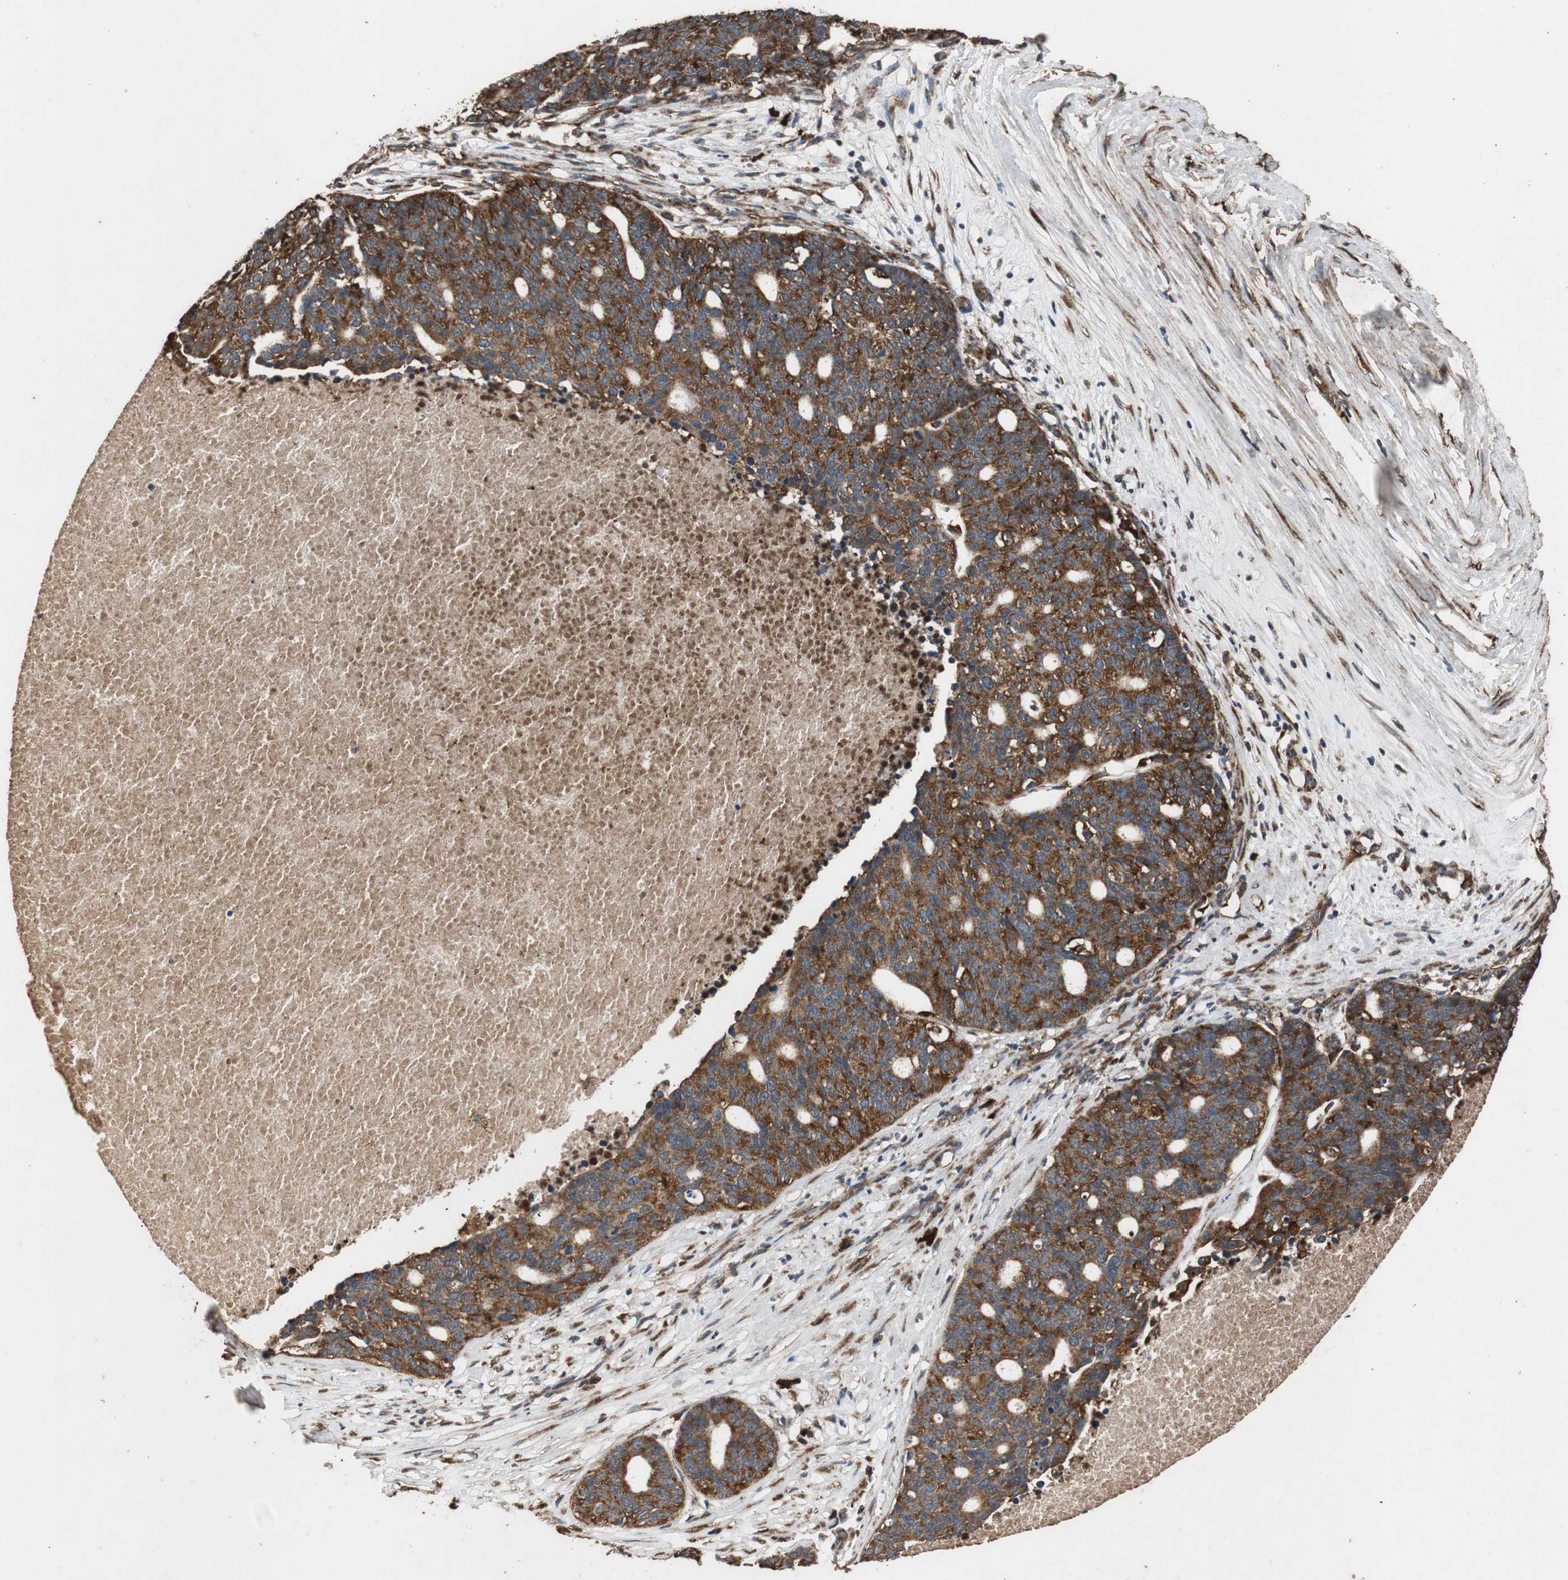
{"staining": {"intensity": "strong", "quantity": ">75%", "location": "cytoplasmic/membranous"}, "tissue": "ovarian cancer", "cell_type": "Tumor cells", "image_type": "cancer", "snomed": [{"axis": "morphology", "description": "Cystadenocarcinoma, serous, NOS"}, {"axis": "topography", "description": "Ovary"}], "caption": "Strong cytoplasmic/membranous protein positivity is seen in approximately >75% of tumor cells in serous cystadenocarcinoma (ovarian). (Brightfield microscopy of DAB IHC at high magnification).", "gene": "NAA10", "patient": {"sex": "female", "age": 59}}